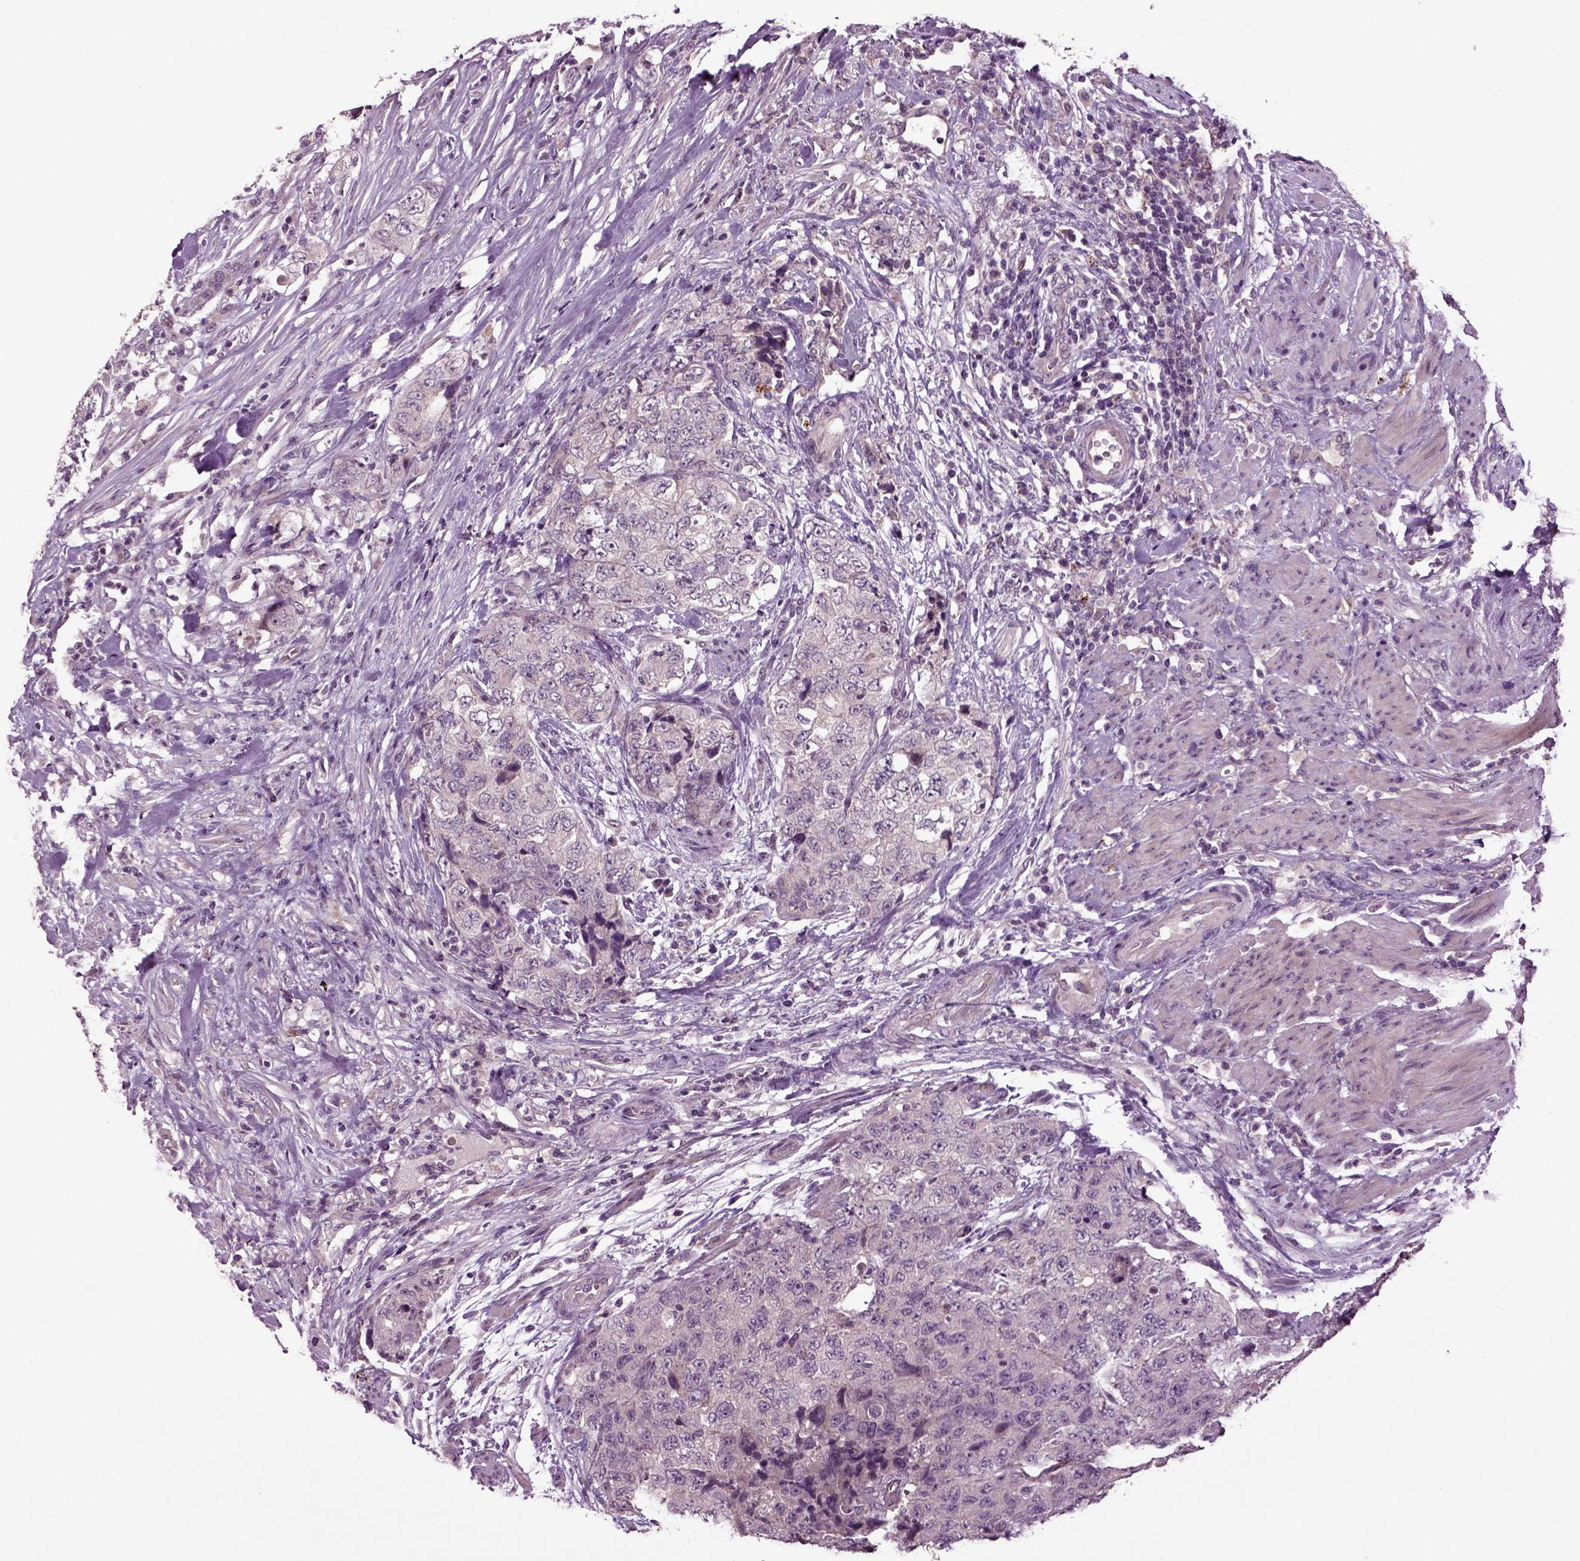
{"staining": {"intensity": "negative", "quantity": "none", "location": "none"}, "tissue": "urothelial cancer", "cell_type": "Tumor cells", "image_type": "cancer", "snomed": [{"axis": "morphology", "description": "Urothelial carcinoma, High grade"}, {"axis": "topography", "description": "Urinary bladder"}], "caption": "DAB (3,3'-diaminobenzidine) immunohistochemical staining of urothelial cancer displays no significant staining in tumor cells. (Immunohistochemistry (ihc), brightfield microscopy, high magnification).", "gene": "SLC17A6", "patient": {"sex": "female", "age": 78}}